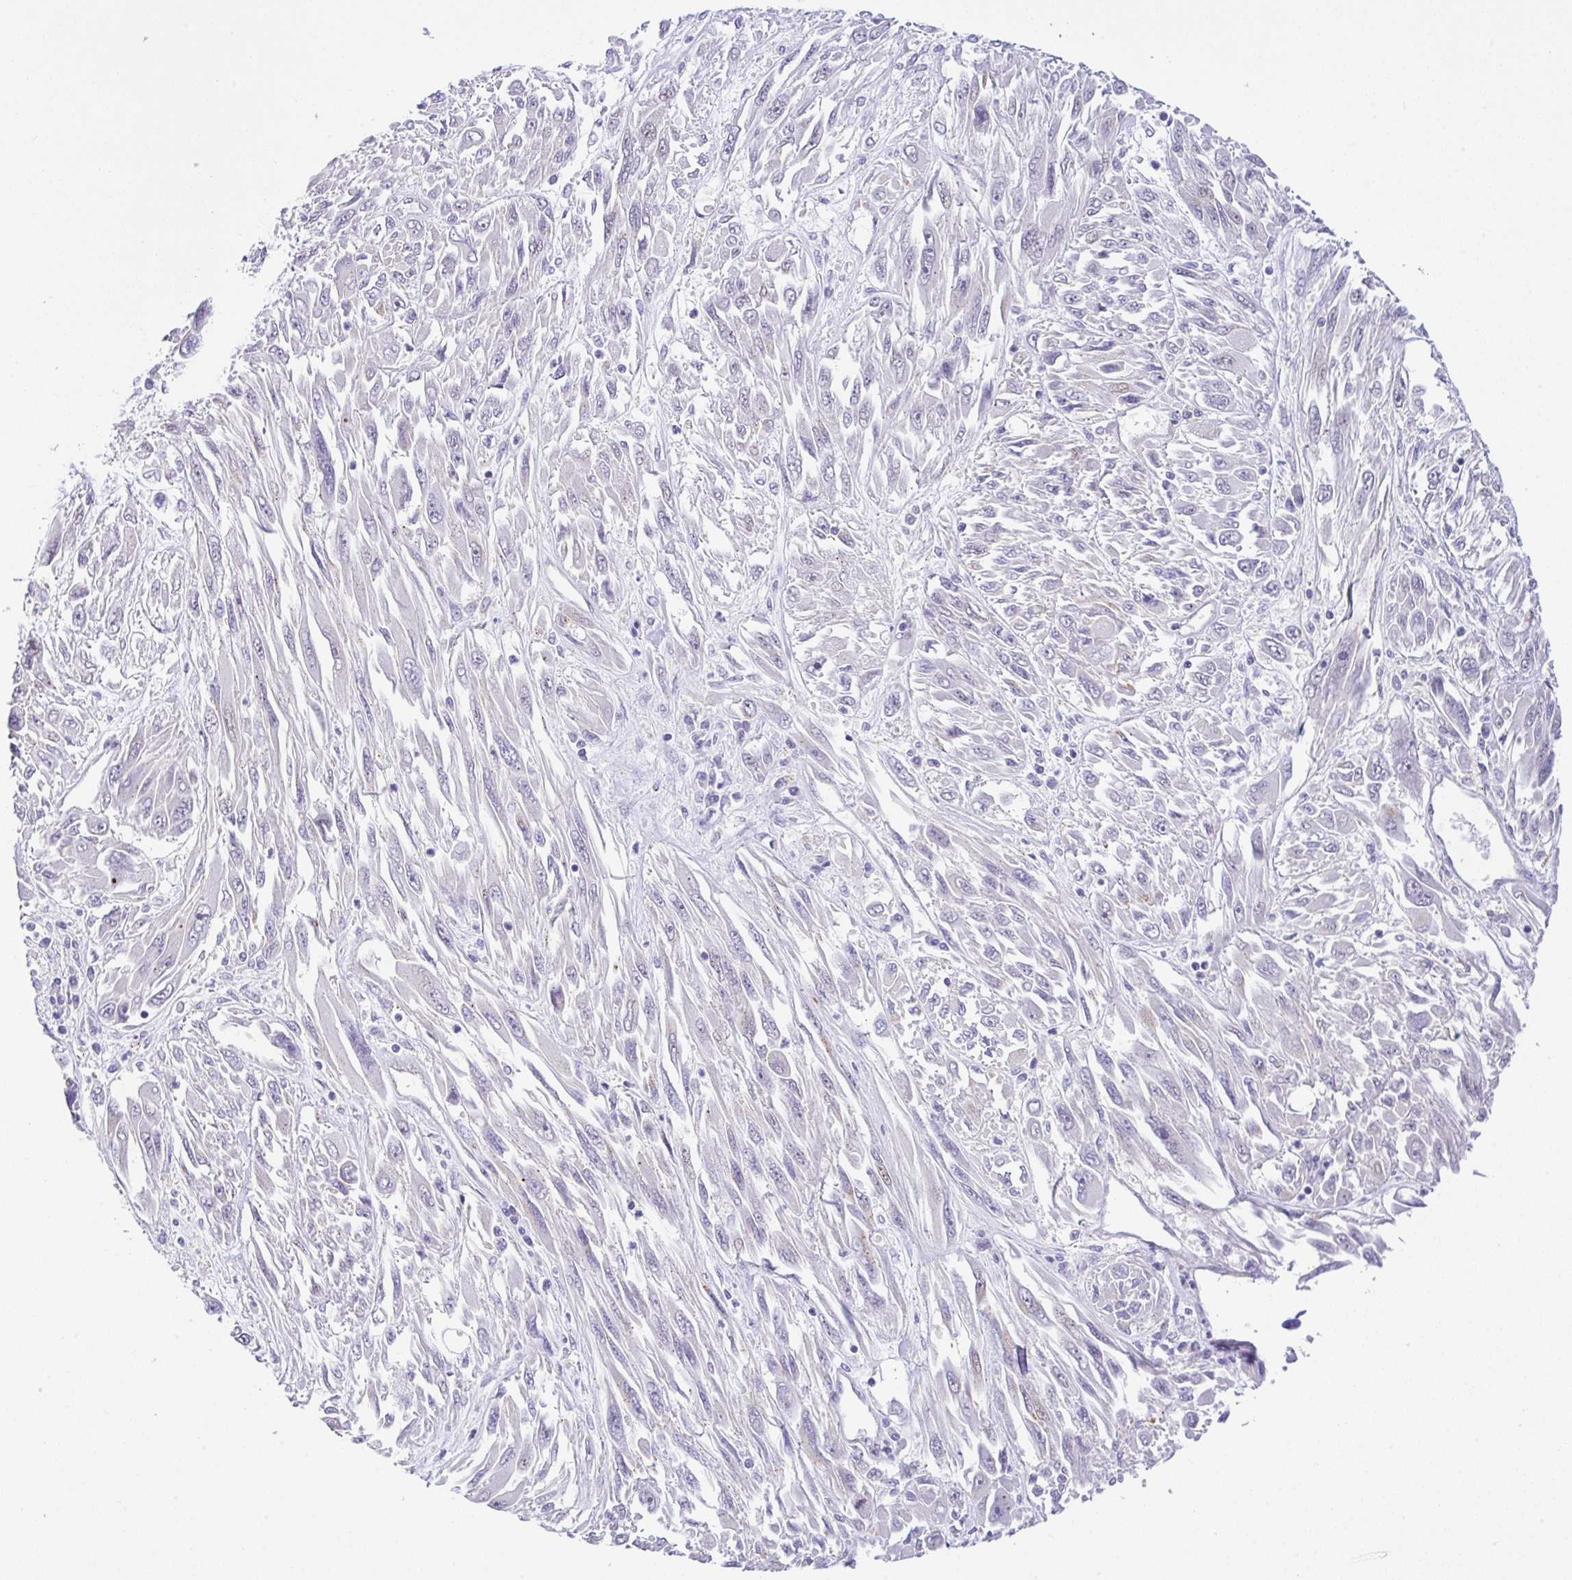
{"staining": {"intensity": "negative", "quantity": "none", "location": "none"}, "tissue": "melanoma", "cell_type": "Tumor cells", "image_type": "cancer", "snomed": [{"axis": "morphology", "description": "Malignant melanoma, NOS"}, {"axis": "topography", "description": "Skin"}], "caption": "Immunohistochemical staining of malignant melanoma exhibits no significant expression in tumor cells.", "gene": "CGNL1", "patient": {"sex": "female", "age": 91}}